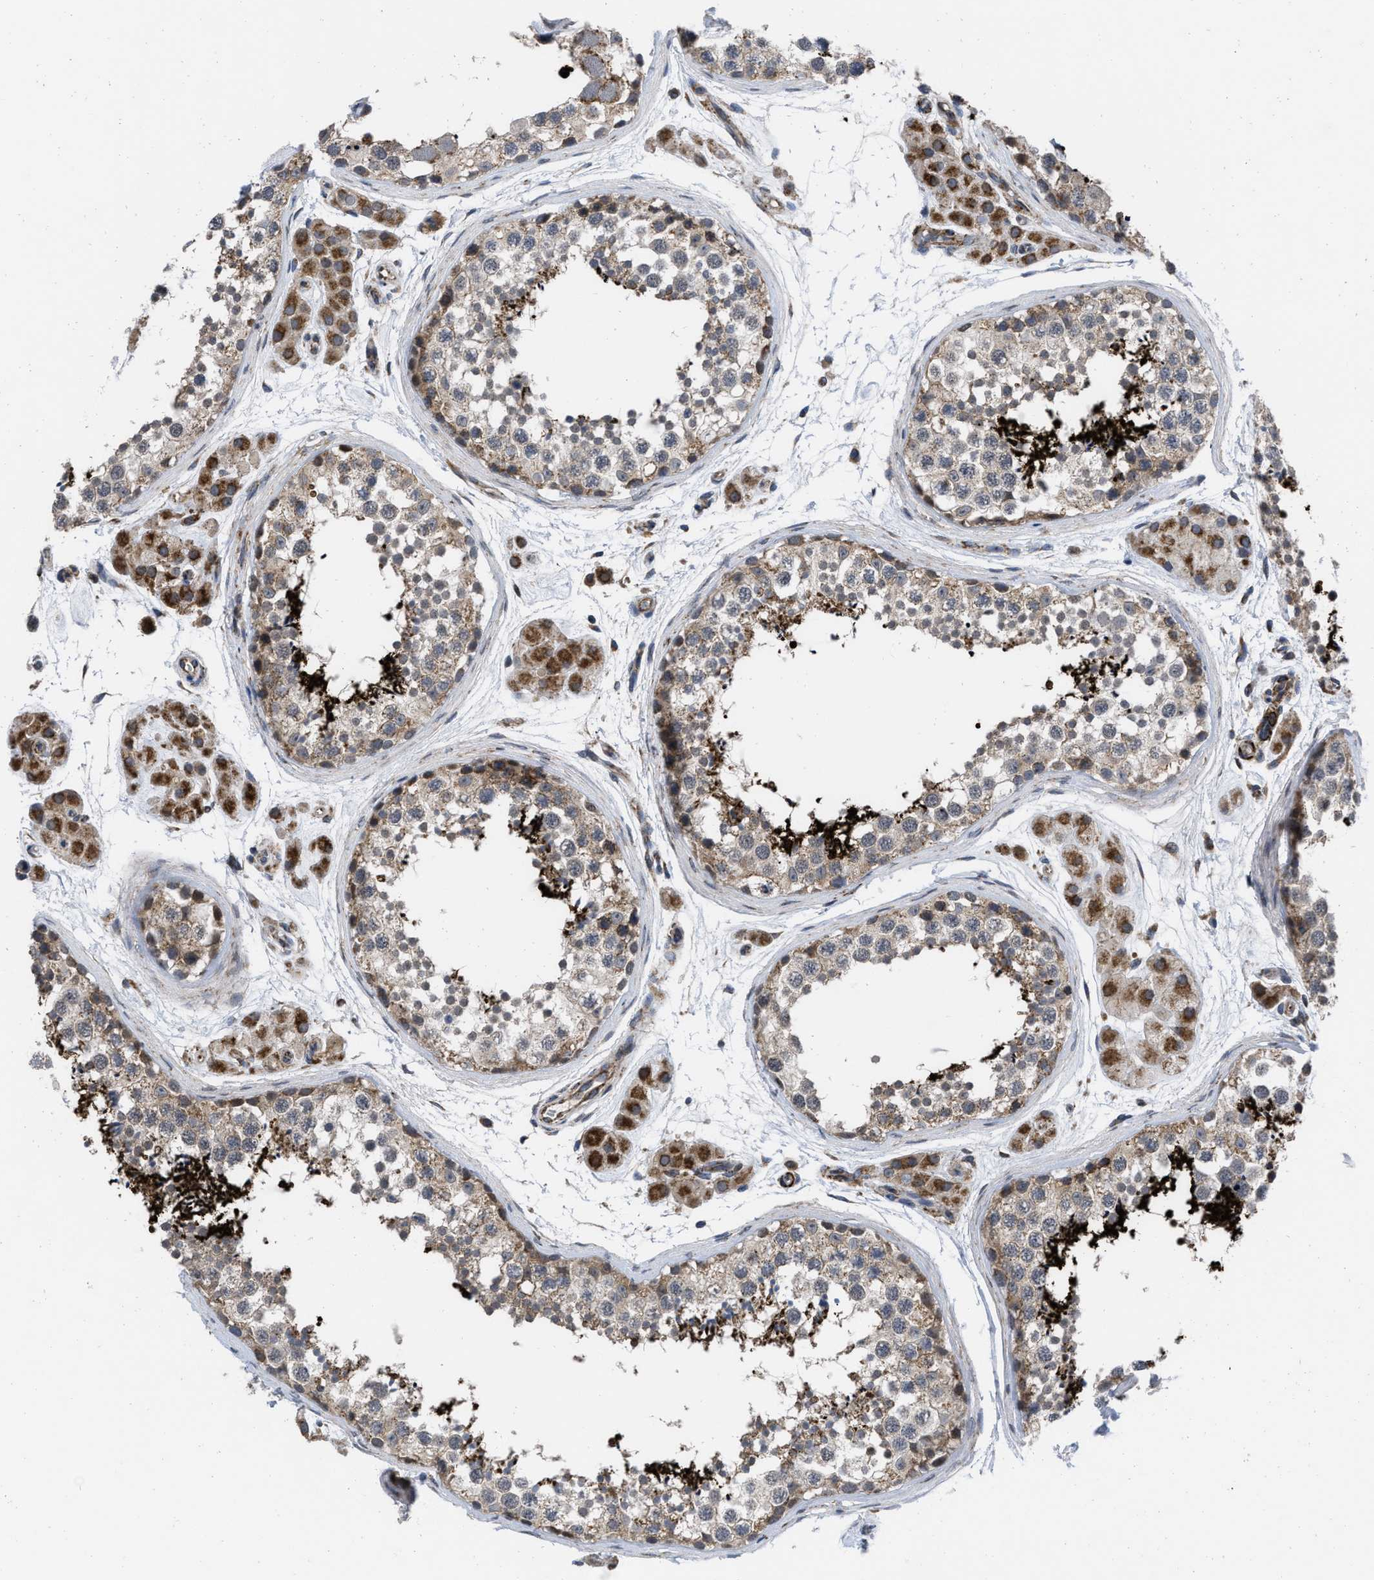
{"staining": {"intensity": "strong", "quantity": "<25%", "location": "cytoplasmic/membranous"}, "tissue": "testis", "cell_type": "Cells in seminiferous ducts", "image_type": "normal", "snomed": [{"axis": "morphology", "description": "Normal tissue, NOS"}, {"axis": "topography", "description": "Testis"}], "caption": "Testis was stained to show a protein in brown. There is medium levels of strong cytoplasmic/membranous expression in about <25% of cells in seminiferous ducts.", "gene": "AKAP1", "patient": {"sex": "male", "age": 56}}